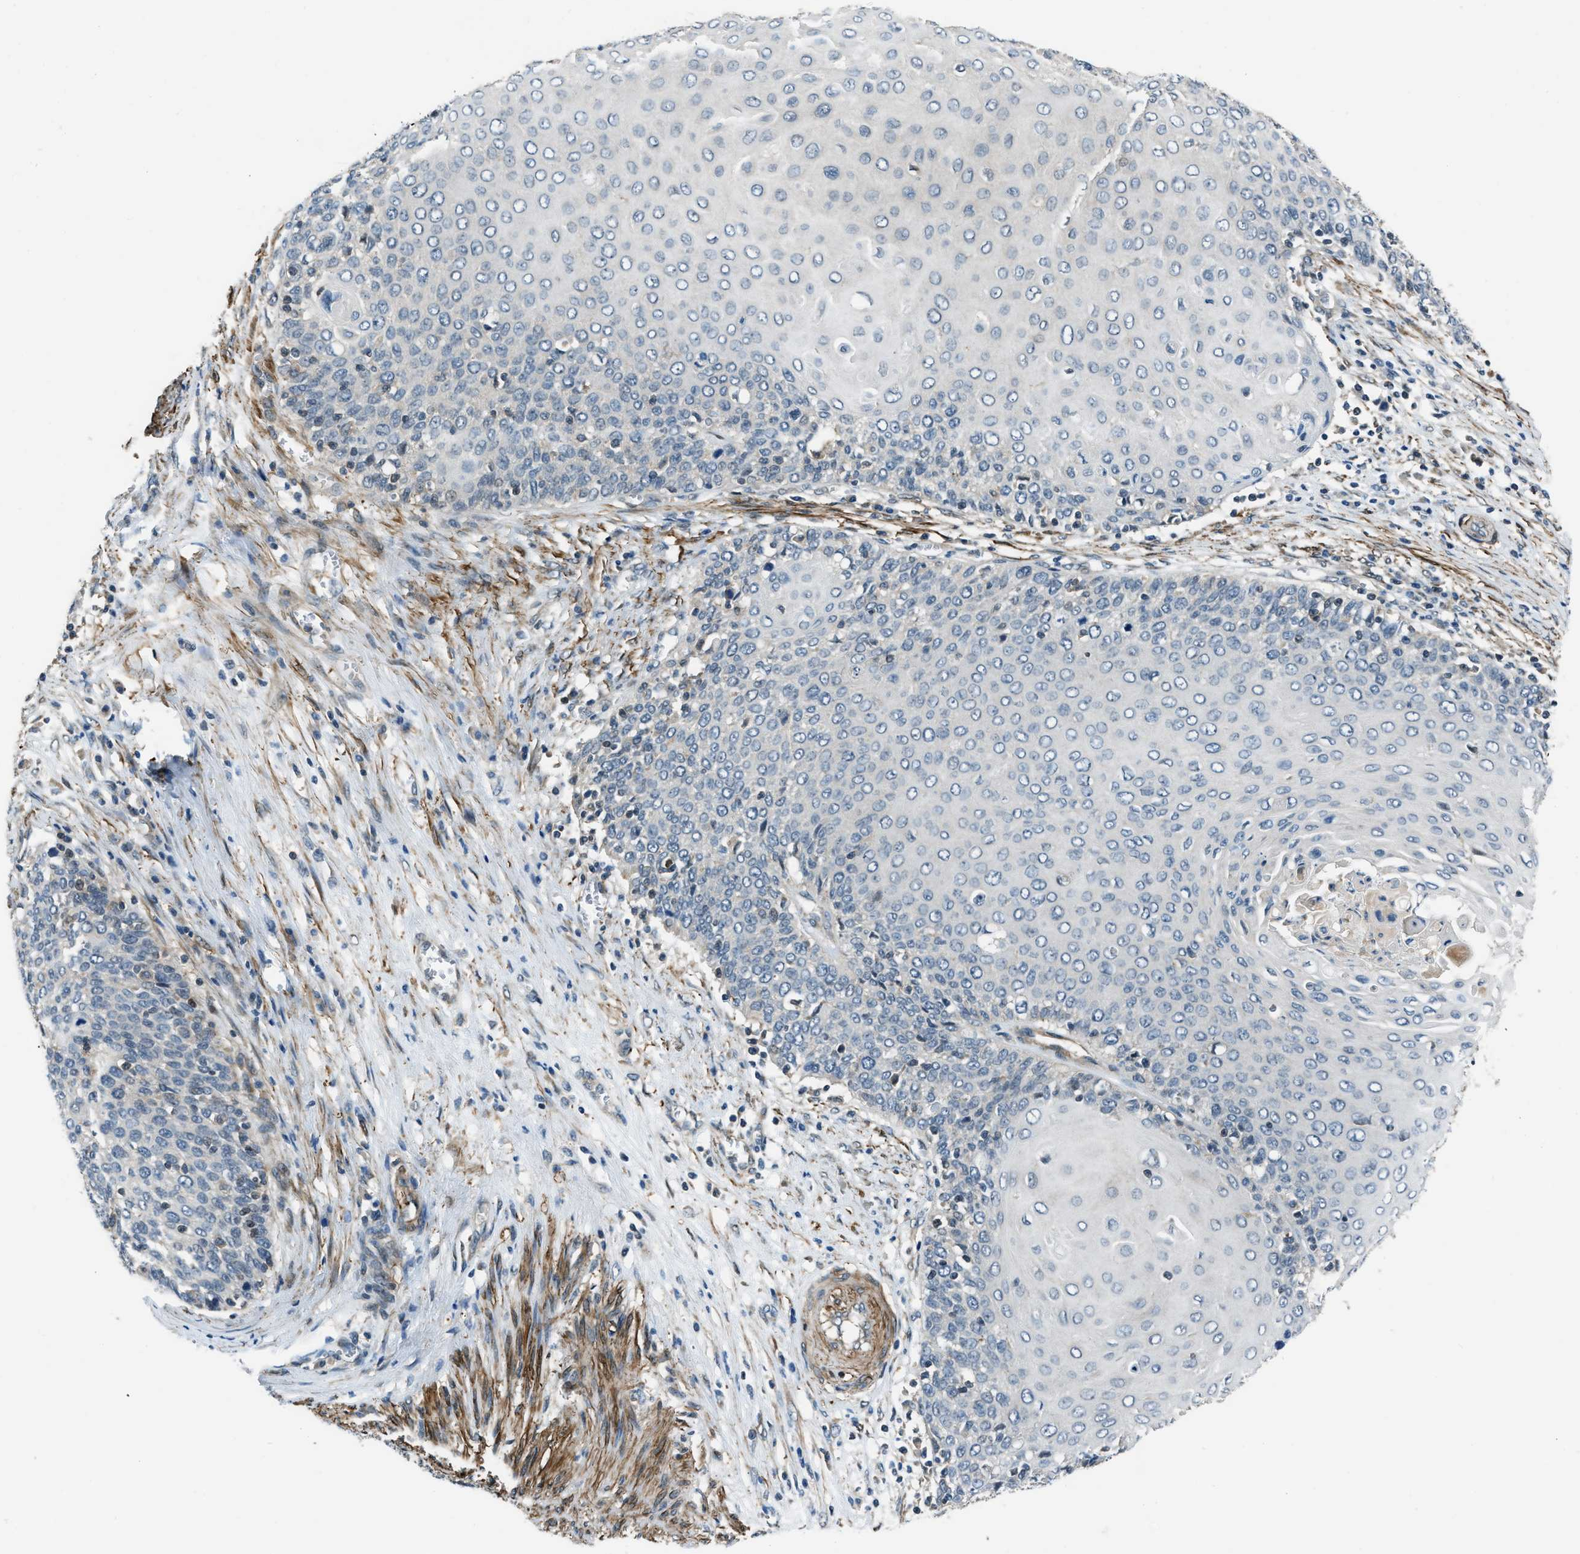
{"staining": {"intensity": "negative", "quantity": "none", "location": "none"}, "tissue": "cervical cancer", "cell_type": "Tumor cells", "image_type": "cancer", "snomed": [{"axis": "morphology", "description": "Squamous cell carcinoma, NOS"}, {"axis": "topography", "description": "Cervix"}], "caption": "A high-resolution image shows immunohistochemistry (IHC) staining of cervical squamous cell carcinoma, which shows no significant staining in tumor cells.", "gene": "NUDCD3", "patient": {"sex": "female", "age": 39}}